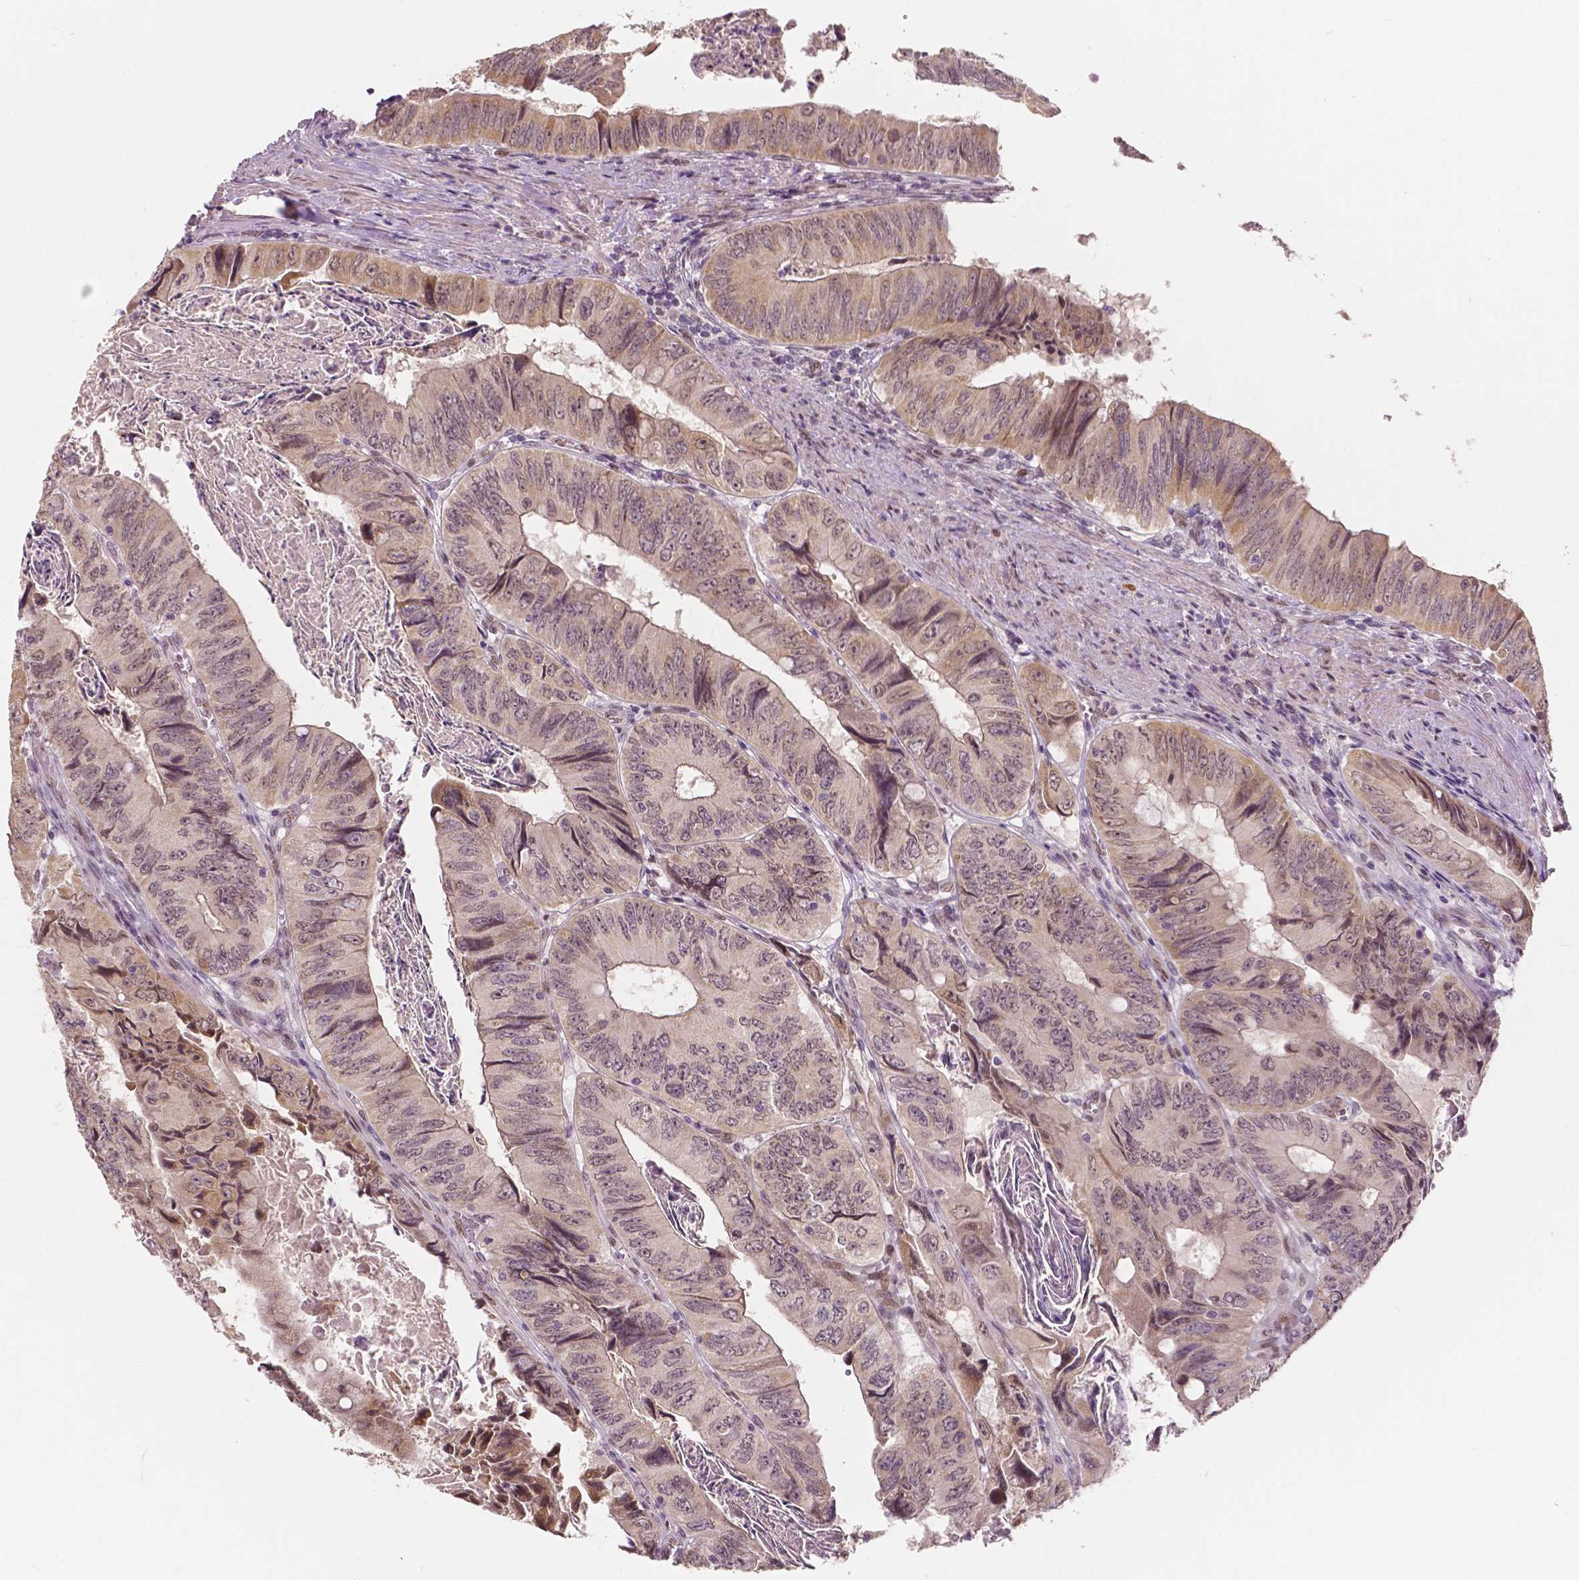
{"staining": {"intensity": "negative", "quantity": "none", "location": "none"}, "tissue": "colorectal cancer", "cell_type": "Tumor cells", "image_type": "cancer", "snomed": [{"axis": "morphology", "description": "Adenocarcinoma, NOS"}, {"axis": "topography", "description": "Colon"}], "caption": "Colorectal adenocarcinoma was stained to show a protein in brown. There is no significant staining in tumor cells.", "gene": "HMBOX1", "patient": {"sex": "female", "age": 84}}